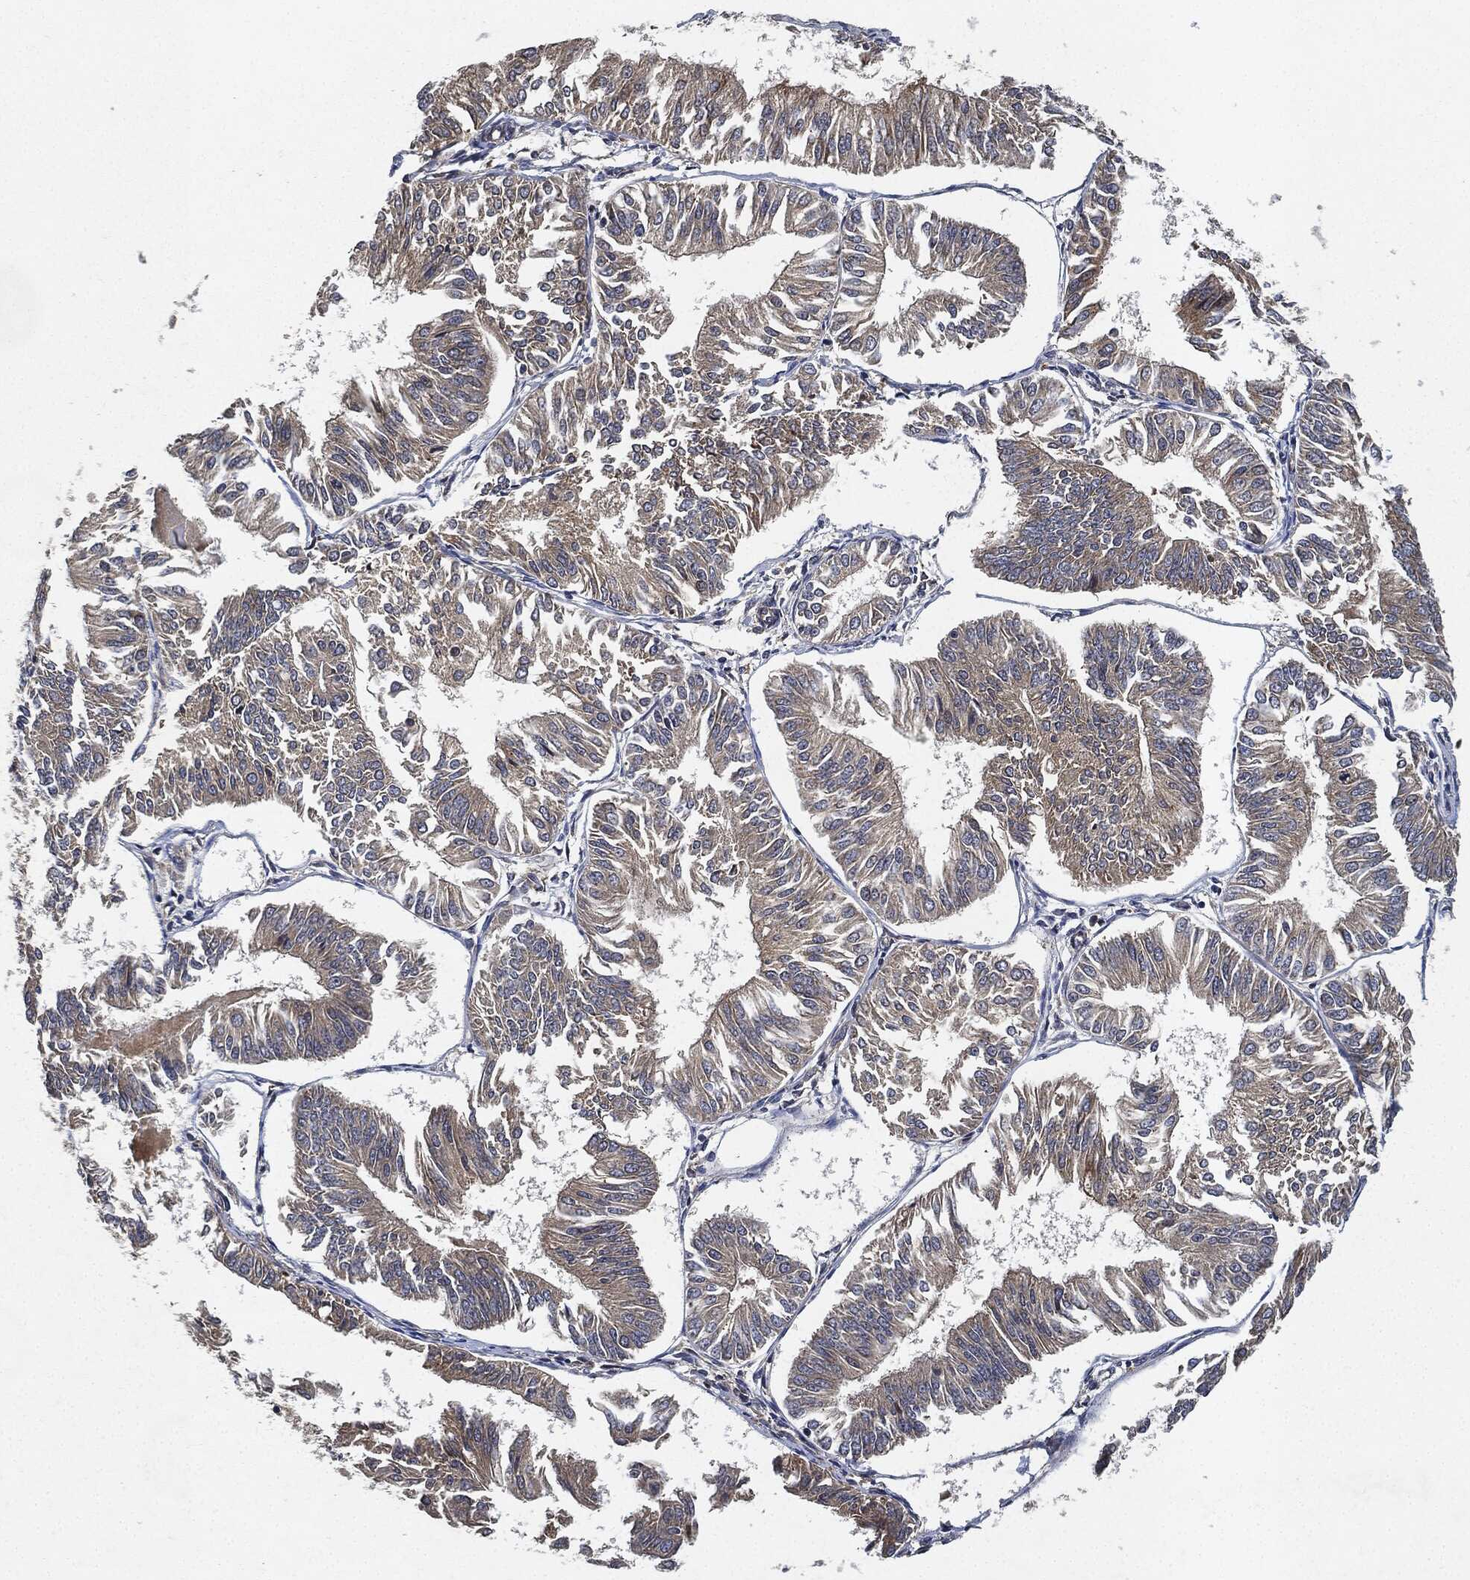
{"staining": {"intensity": "weak", "quantity": "<25%", "location": "cytoplasmic/membranous"}, "tissue": "endometrial cancer", "cell_type": "Tumor cells", "image_type": "cancer", "snomed": [{"axis": "morphology", "description": "Adenocarcinoma, NOS"}, {"axis": "topography", "description": "Endometrium"}], "caption": "This is a photomicrograph of immunohistochemistry staining of endometrial adenocarcinoma, which shows no expression in tumor cells. (Immunohistochemistry (ihc), brightfield microscopy, high magnification).", "gene": "MLST8", "patient": {"sex": "female", "age": 58}}